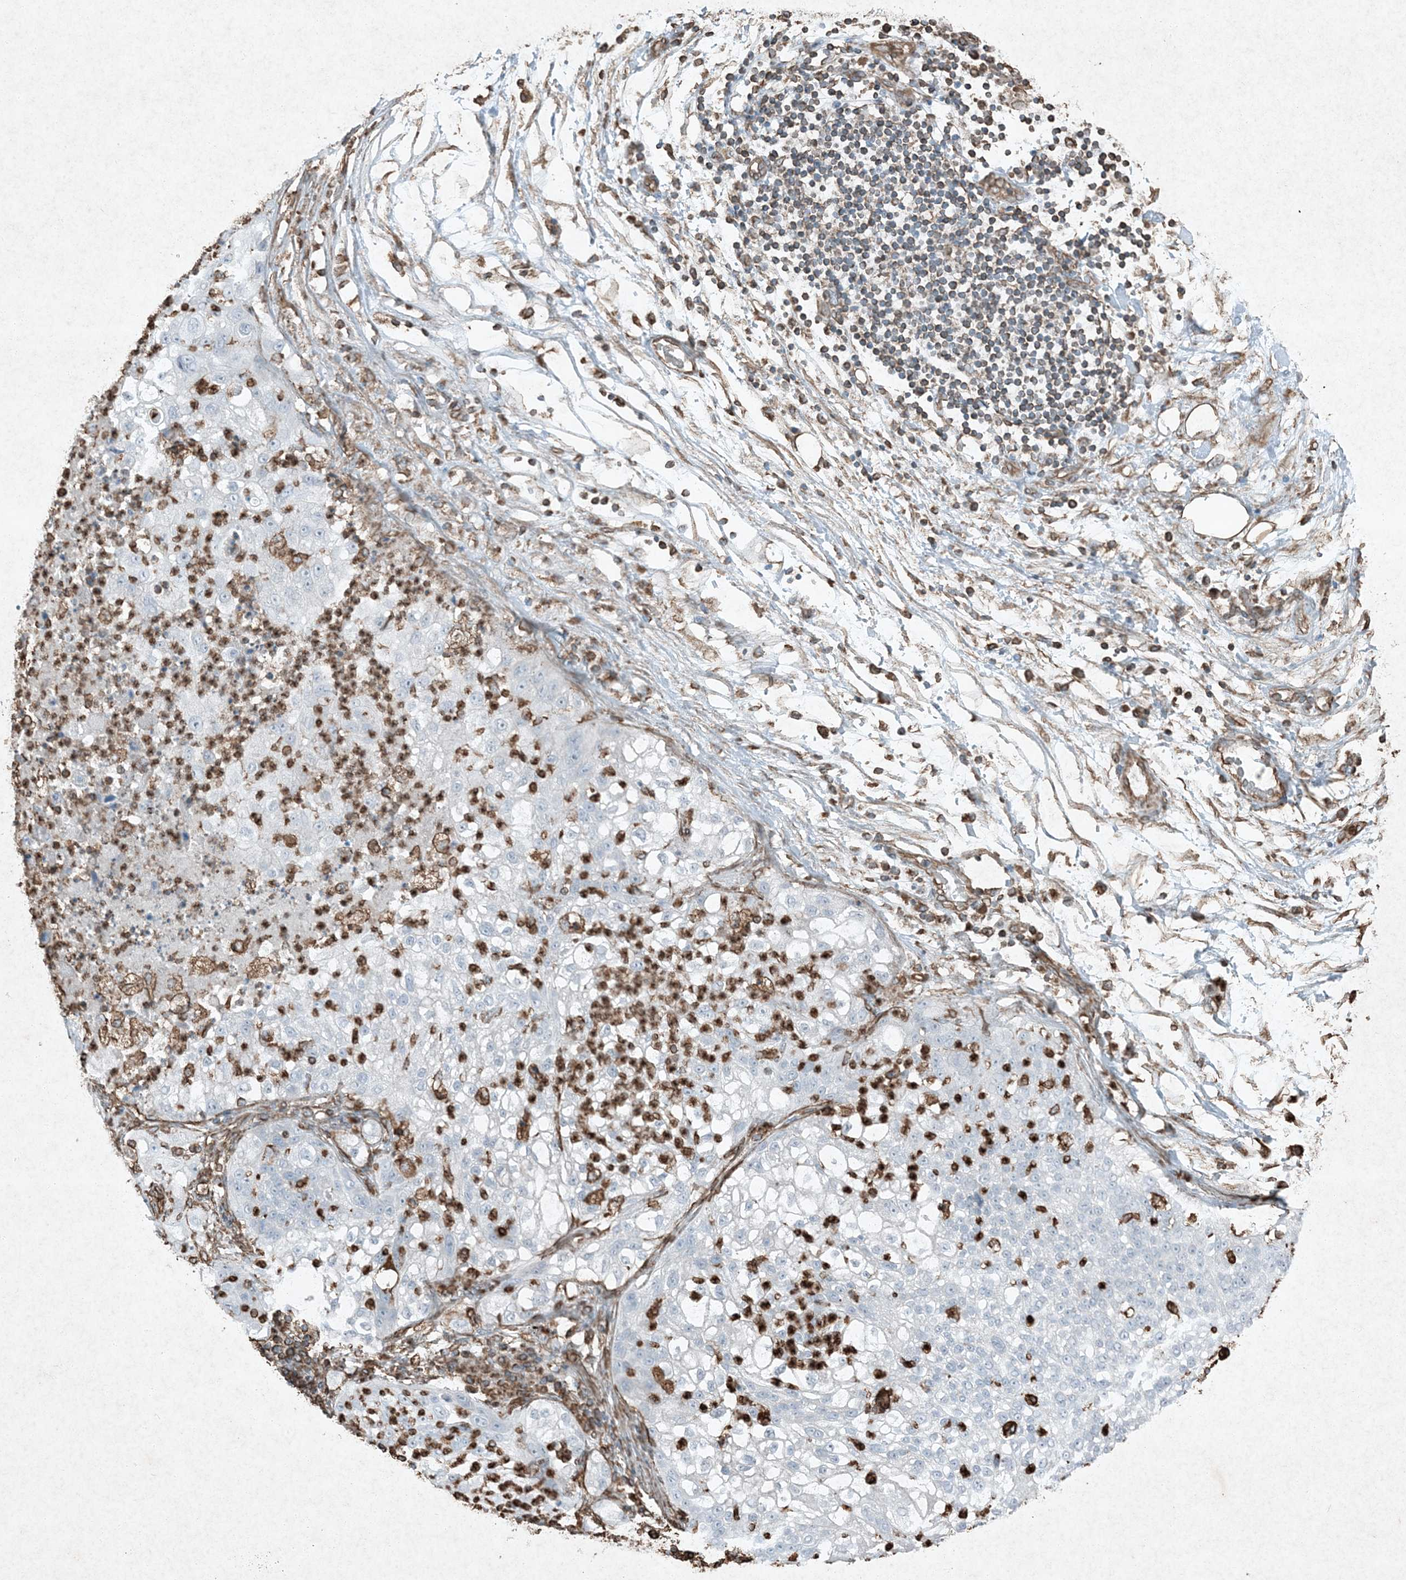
{"staining": {"intensity": "negative", "quantity": "none", "location": "none"}, "tissue": "lung cancer", "cell_type": "Tumor cells", "image_type": "cancer", "snomed": [{"axis": "morphology", "description": "Inflammation, NOS"}, {"axis": "morphology", "description": "Squamous cell carcinoma, NOS"}, {"axis": "topography", "description": "Lymph node"}, {"axis": "topography", "description": "Soft tissue"}, {"axis": "topography", "description": "Lung"}], "caption": "This is a histopathology image of IHC staining of squamous cell carcinoma (lung), which shows no expression in tumor cells.", "gene": "RYK", "patient": {"sex": "male", "age": 66}}